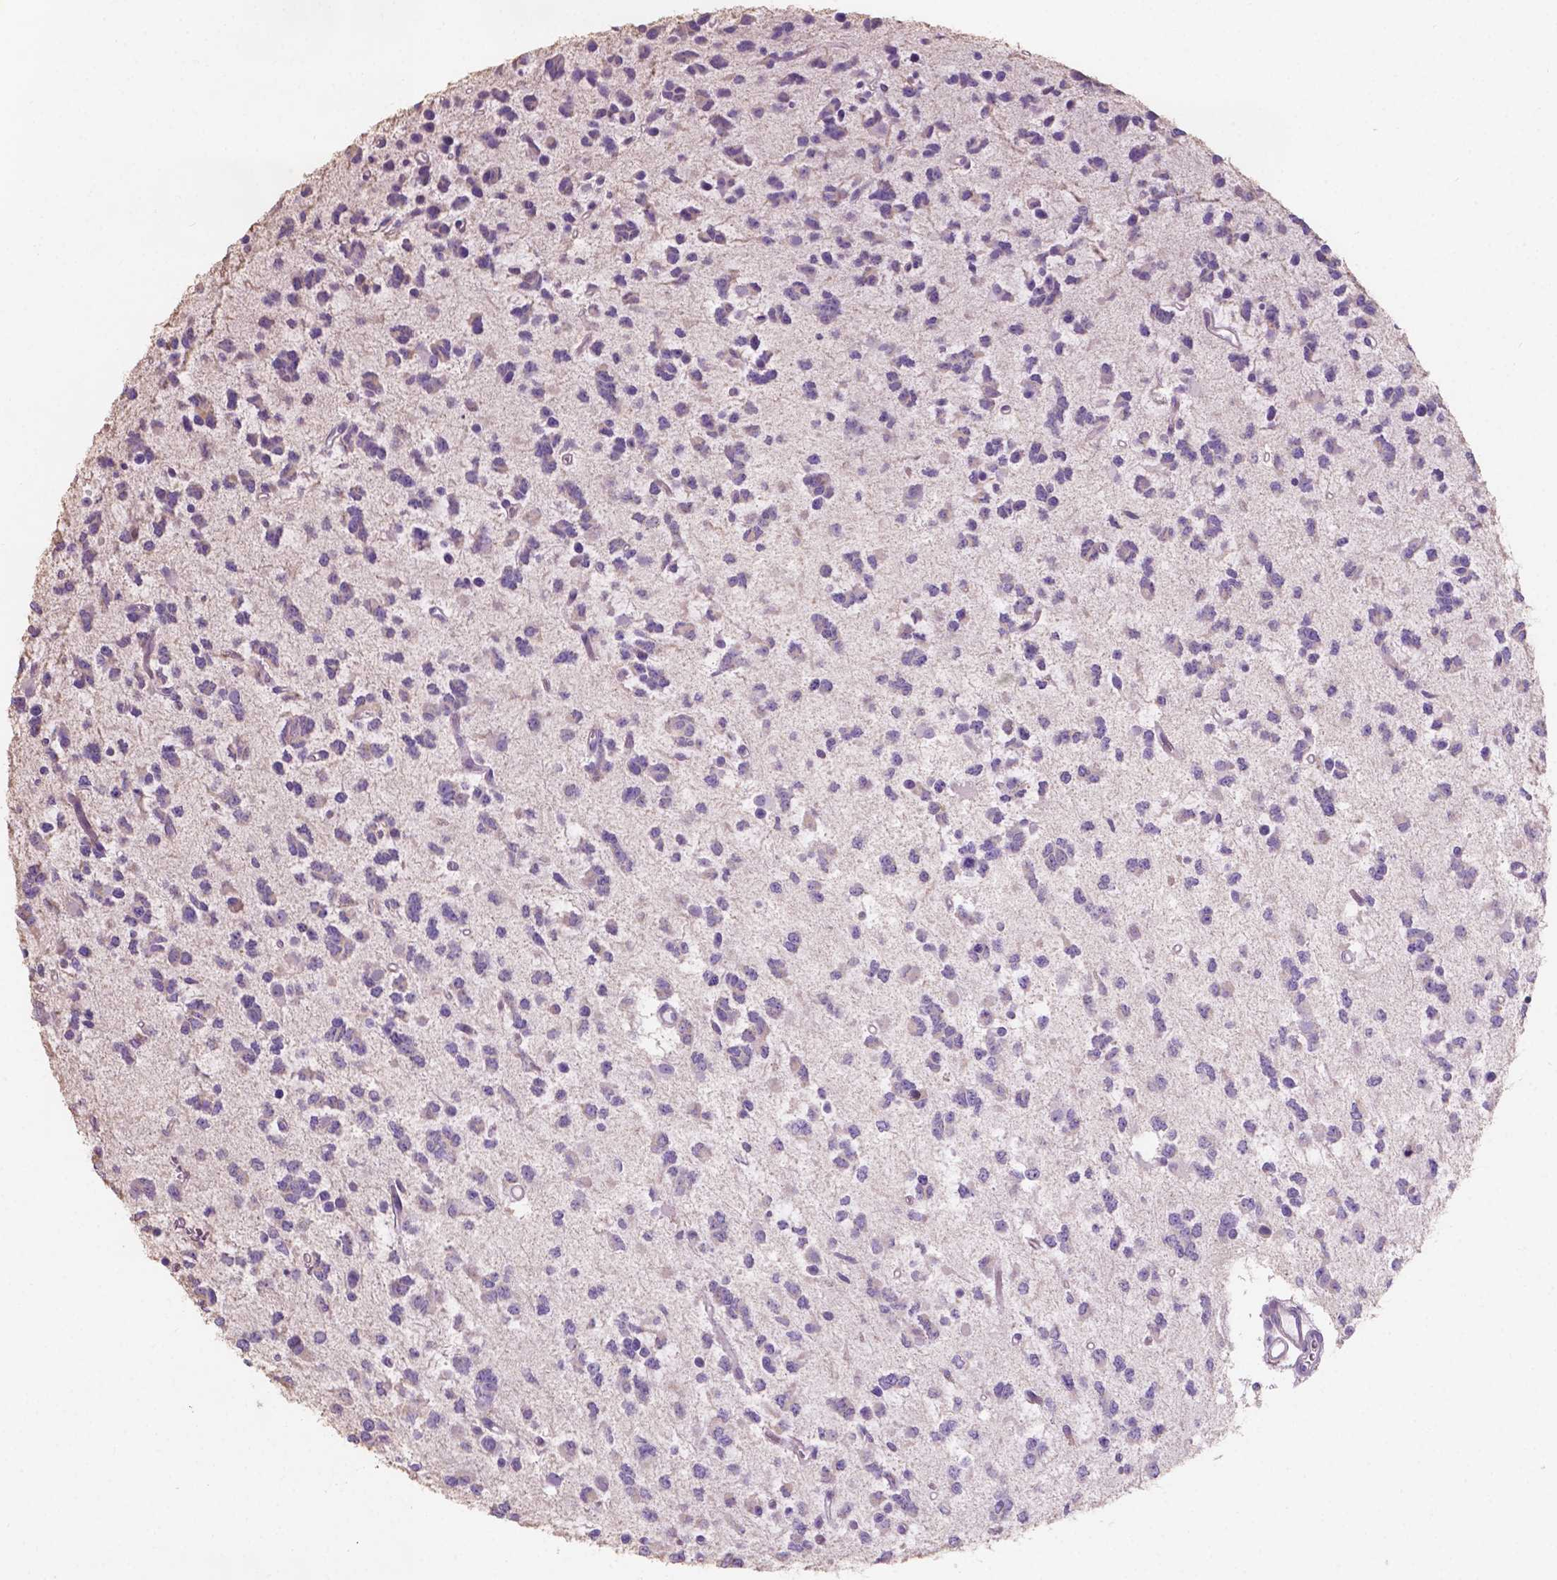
{"staining": {"intensity": "negative", "quantity": "none", "location": "none"}, "tissue": "glioma", "cell_type": "Tumor cells", "image_type": "cancer", "snomed": [{"axis": "morphology", "description": "Glioma, malignant, Low grade"}, {"axis": "topography", "description": "Brain"}], "caption": "Micrograph shows no significant protein expression in tumor cells of glioma. Nuclei are stained in blue.", "gene": "SBSN", "patient": {"sex": "female", "age": 45}}